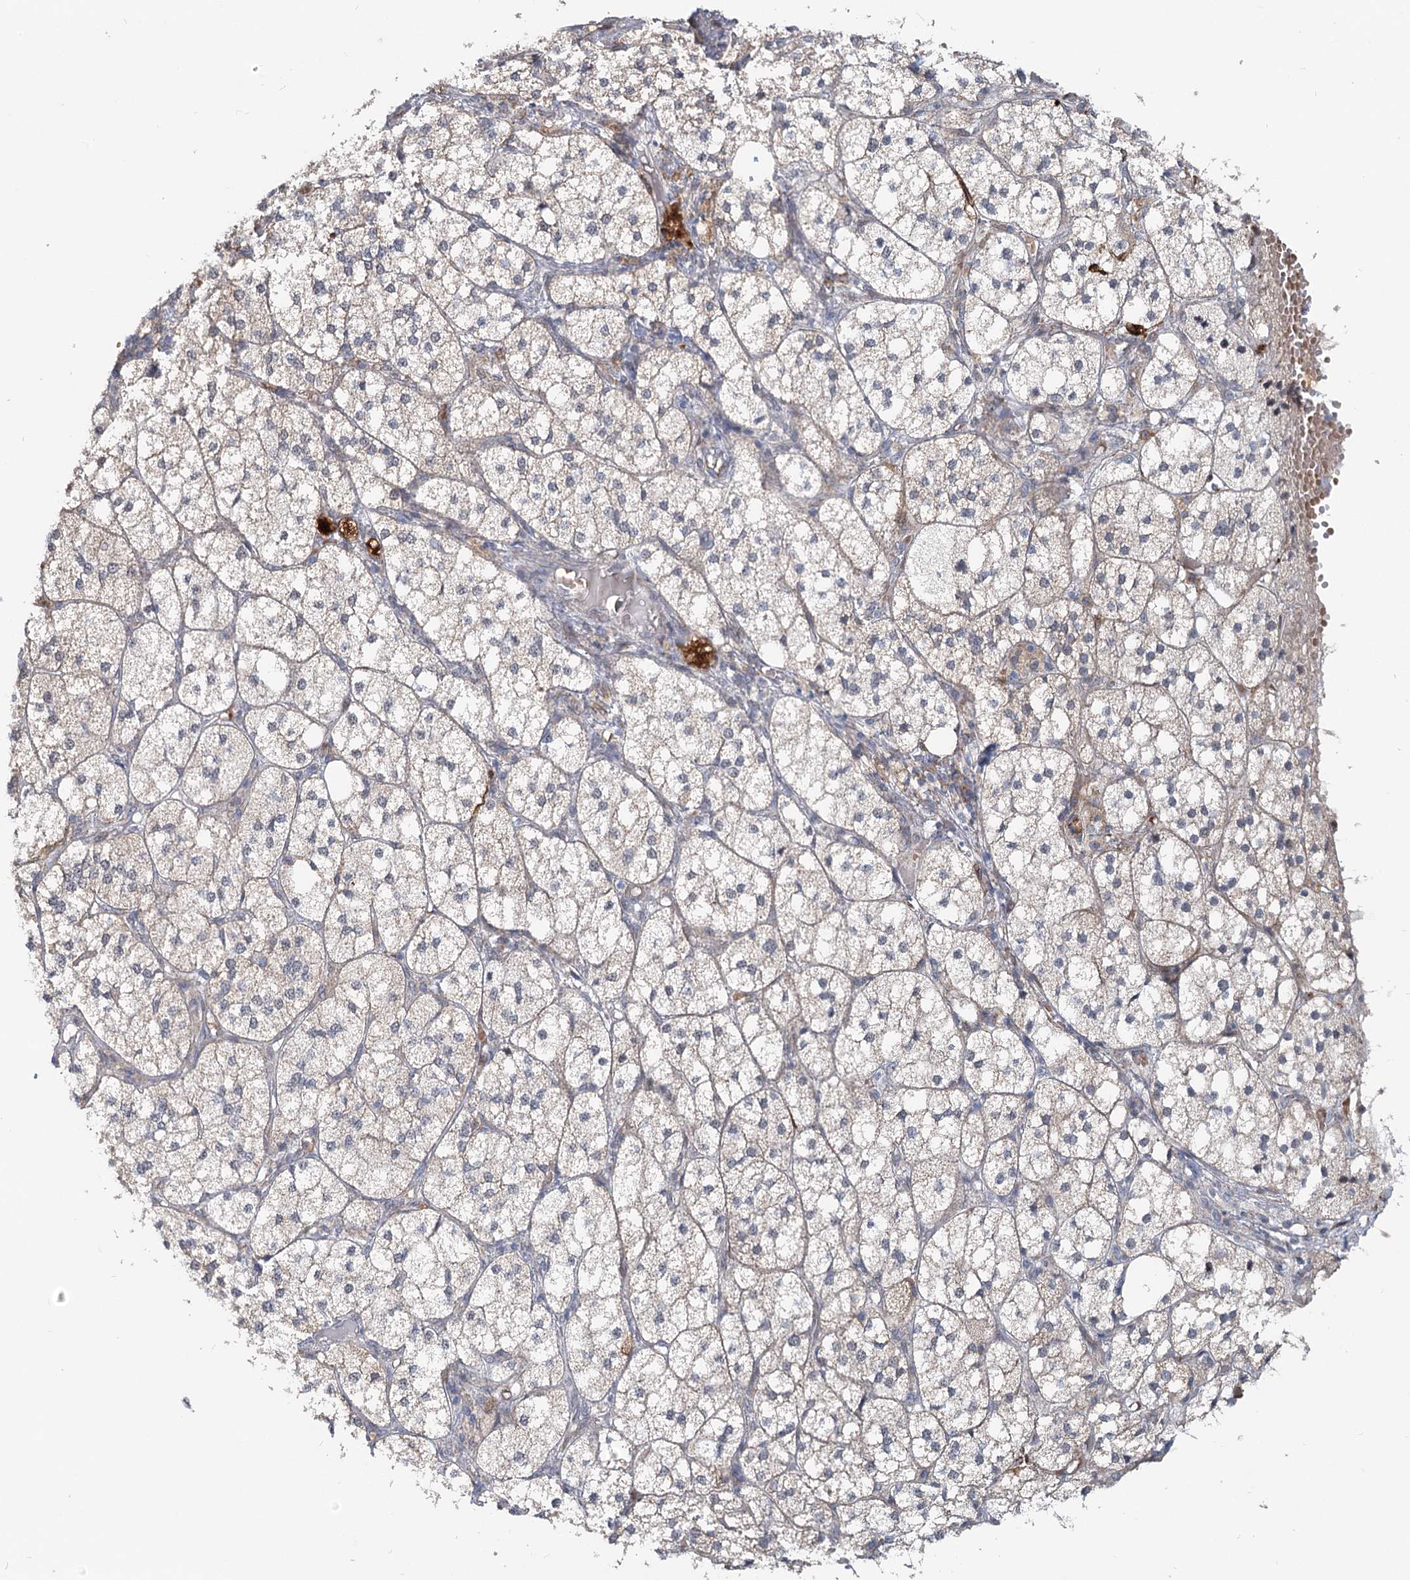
{"staining": {"intensity": "moderate", "quantity": "<25%", "location": "cytoplasmic/membranous"}, "tissue": "adrenal gland", "cell_type": "Glandular cells", "image_type": "normal", "snomed": [{"axis": "morphology", "description": "Normal tissue, NOS"}, {"axis": "topography", "description": "Adrenal gland"}], "caption": "Protein expression analysis of unremarkable adrenal gland exhibits moderate cytoplasmic/membranous expression in about <25% of glandular cells. (IHC, brightfield microscopy, high magnification).", "gene": "CIB4", "patient": {"sex": "female", "age": 61}}